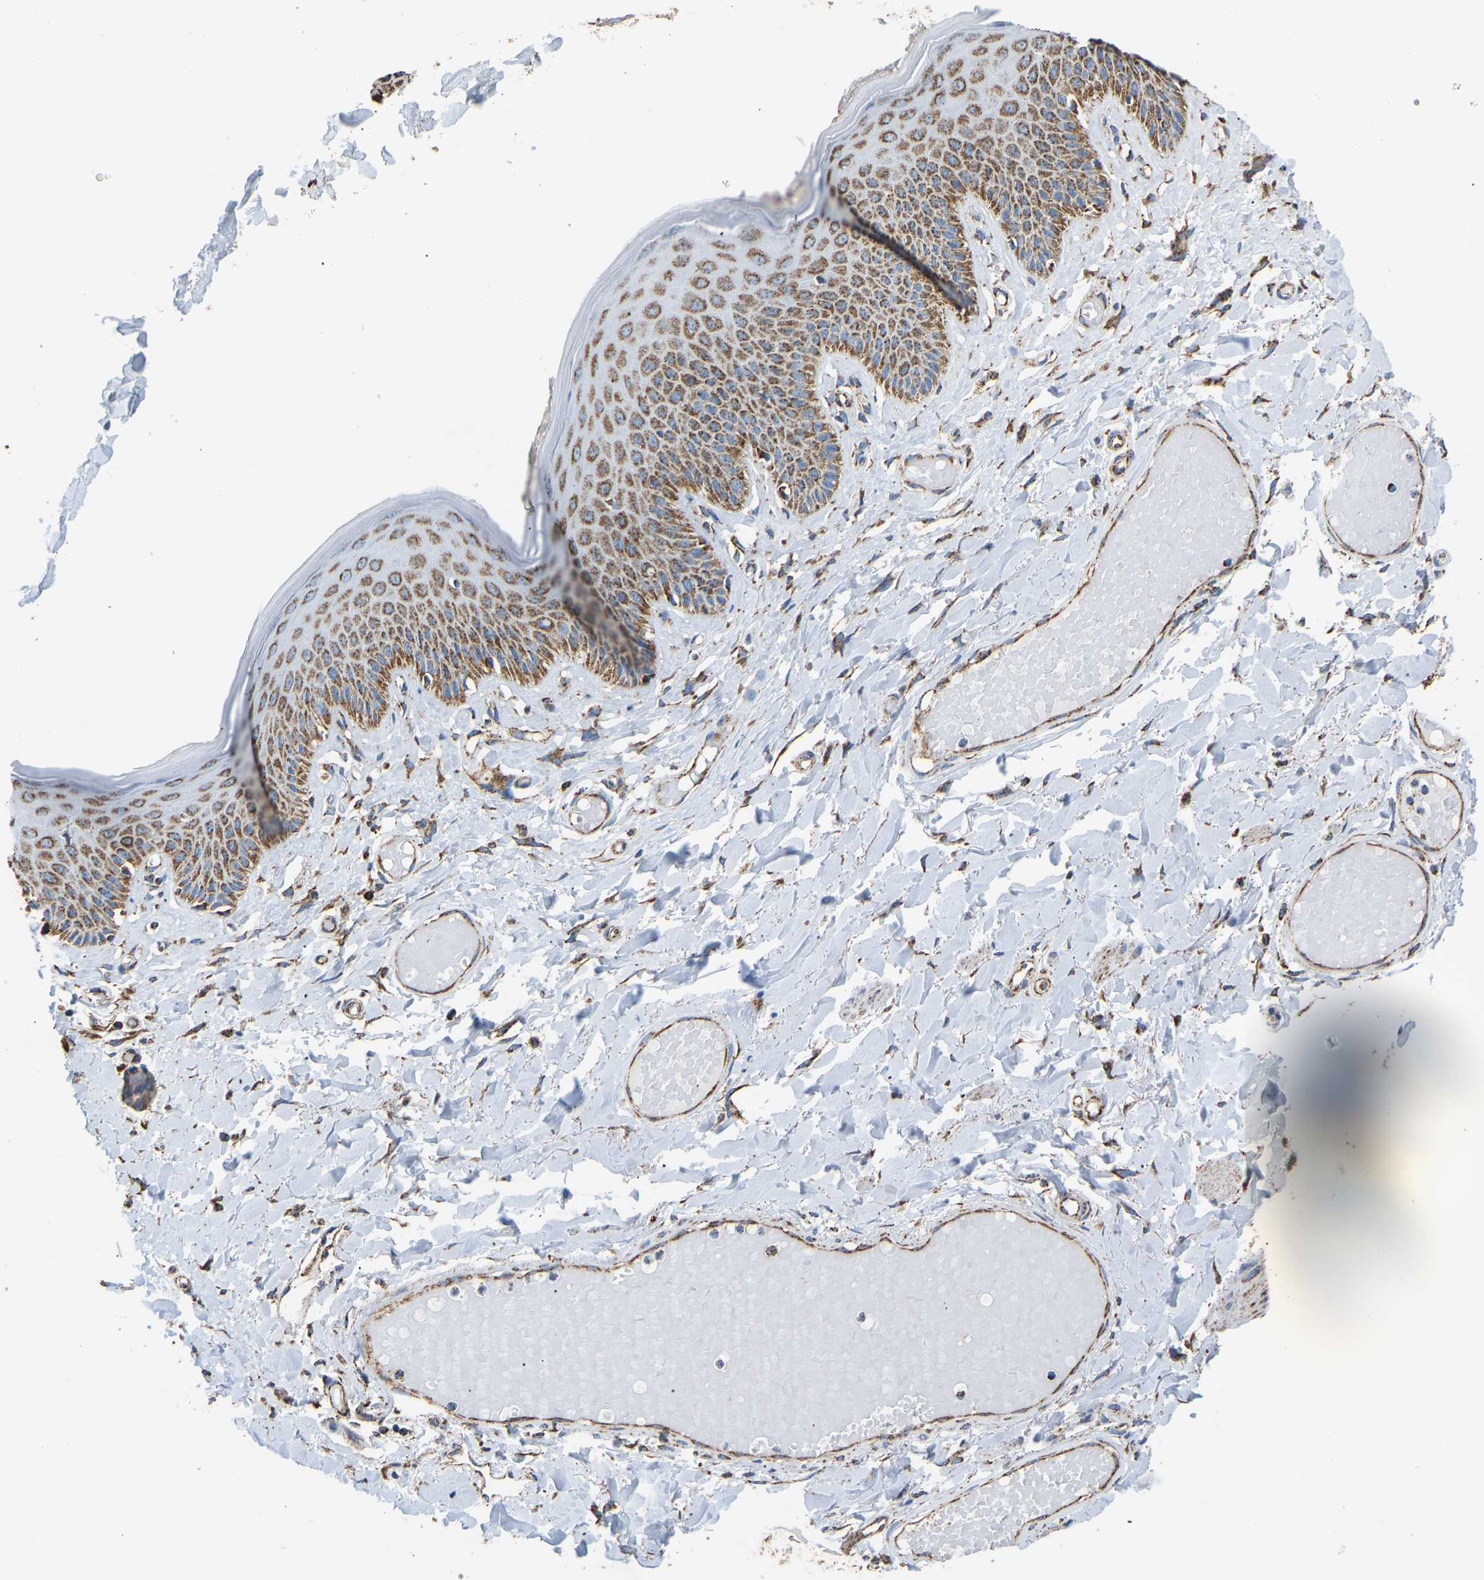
{"staining": {"intensity": "moderate", "quantity": ">75%", "location": "cytoplasmic/membranous"}, "tissue": "skin", "cell_type": "Epidermal cells", "image_type": "normal", "snomed": [{"axis": "morphology", "description": "Normal tissue, NOS"}, {"axis": "topography", "description": "Vulva"}], "caption": "This image reveals immunohistochemistry staining of unremarkable human skin, with medium moderate cytoplasmic/membranous staining in about >75% of epidermal cells.", "gene": "IRX6", "patient": {"sex": "female", "age": 73}}